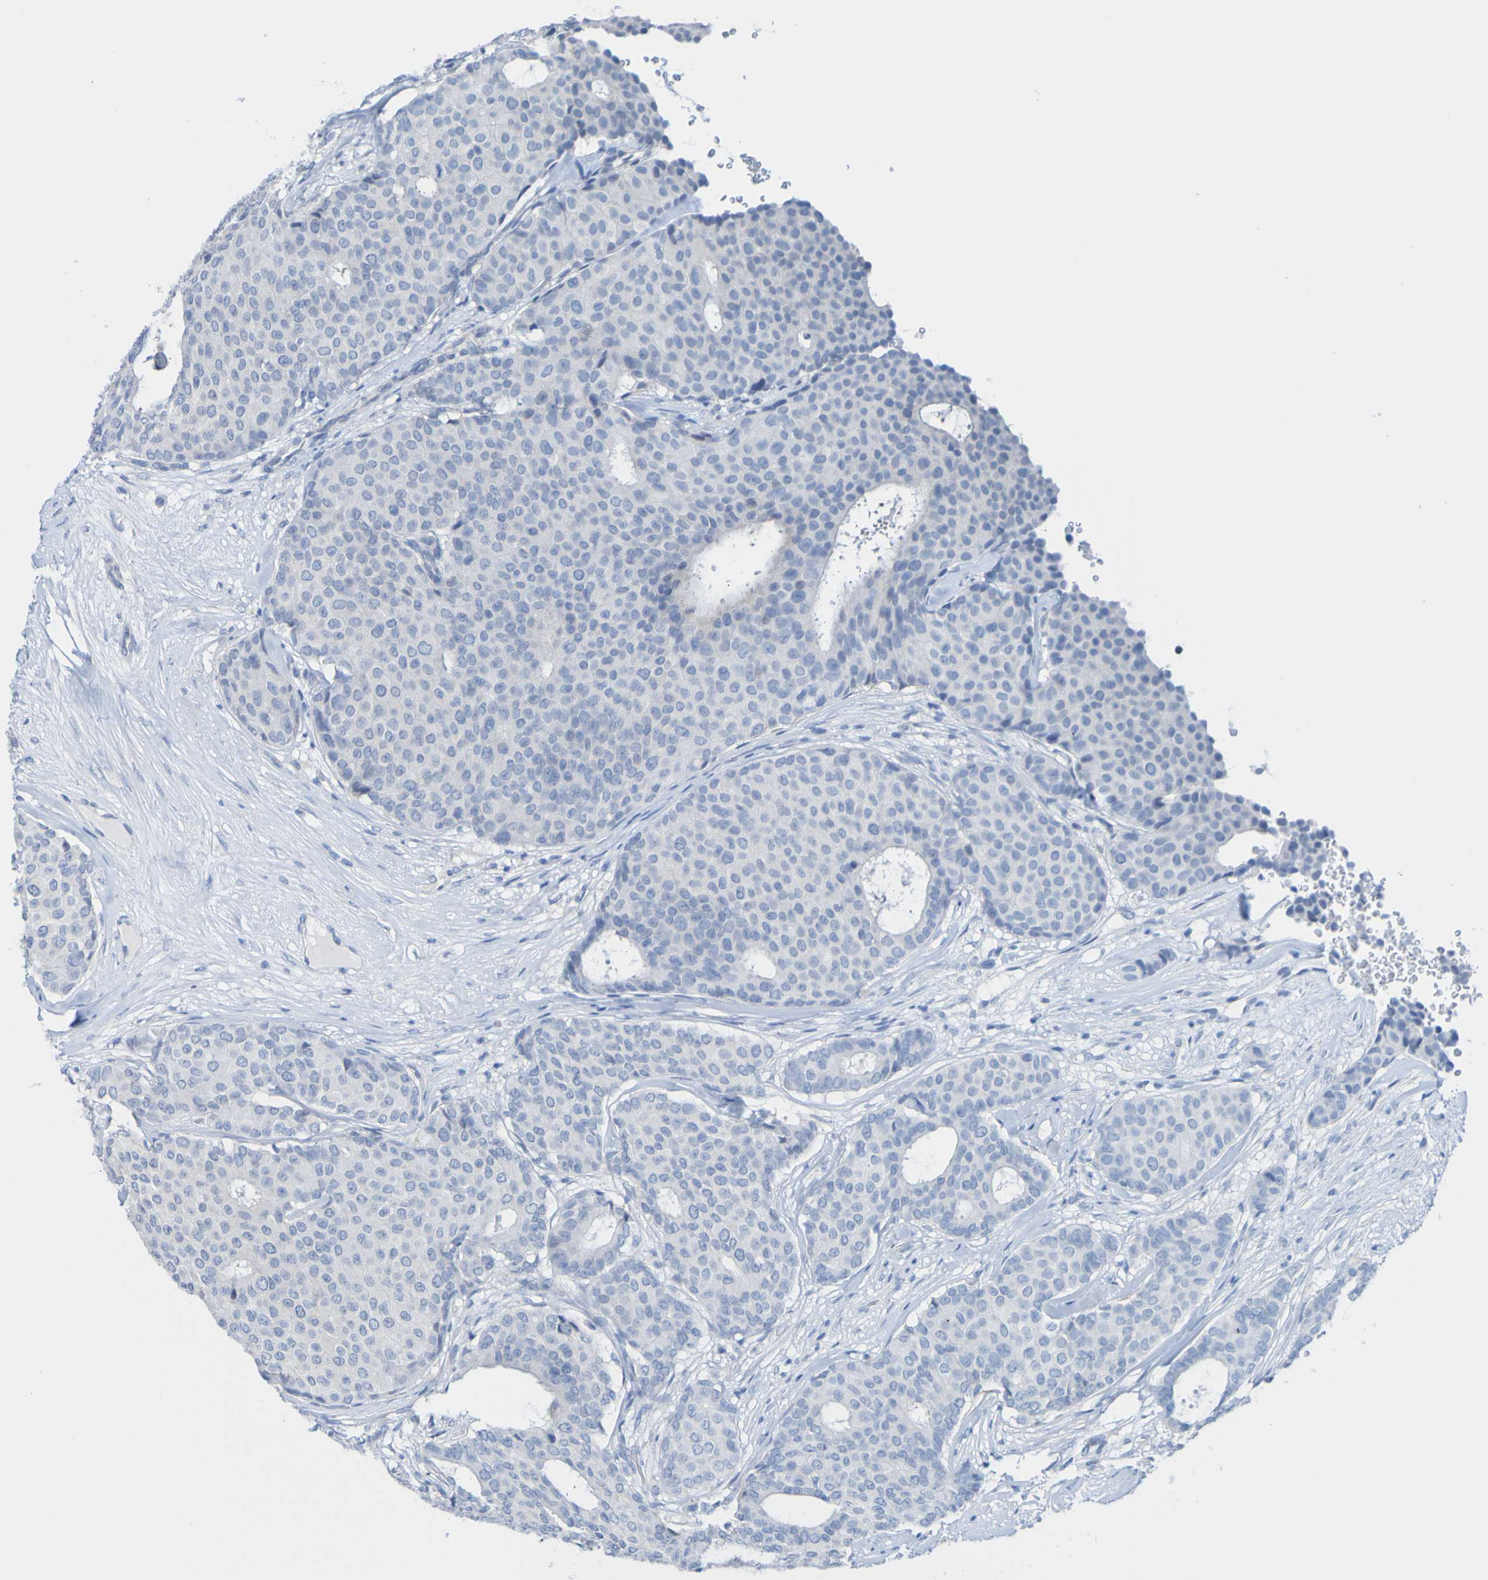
{"staining": {"intensity": "negative", "quantity": "none", "location": "none"}, "tissue": "breast cancer", "cell_type": "Tumor cells", "image_type": "cancer", "snomed": [{"axis": "morphology", "description": "Duct carcinoma"}, {"axis": "topography", "description": "Breast"}], "caption": "IHC micrograph of neoplastic tissue: infiltrating ductal carcinoma (breast) stained with DAB displays no significant protein staining in tumor cells.", "gene": "ACMSD", "patient": {"sex": "female", "age": 75}}